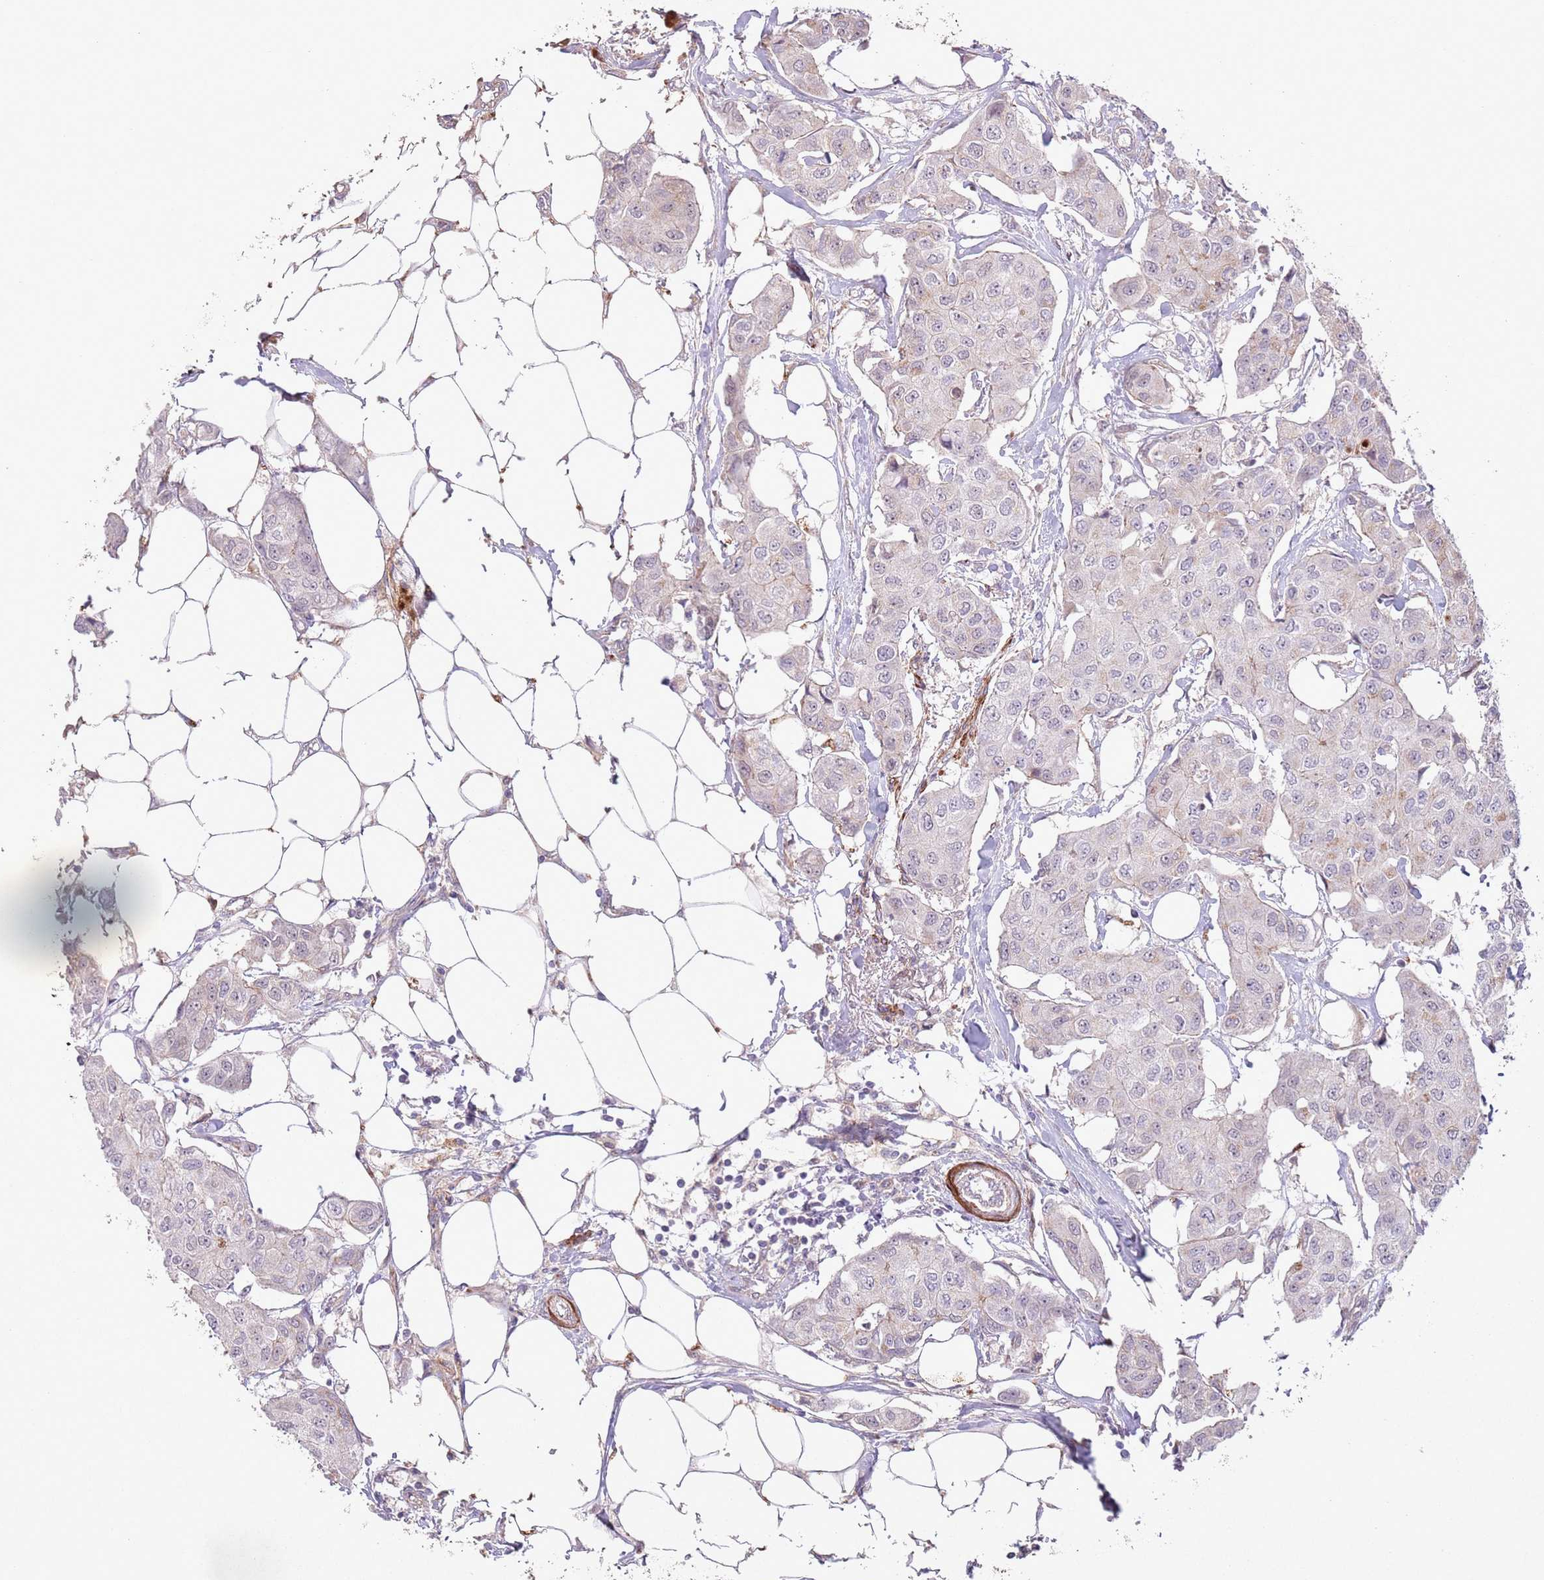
{"staining": {"intensity": "negative", "quantity": "none", "location": "none"}, "tissue": "breast cancer", "cell_type": "Tumor cells", "image_type": "cancer", "snomed": [{"axis": "morphology", "description": "Duct carcinoma"}, {"axis": "topography", "description": "Breast"}, {"axis": "topography", "description": "Lymph node"}], "caption": "DAB immunohistochemical staining of human breast cancer shows no significant positivity in tumor cells. Brightfield microscopy of IHC stained with DAB (3,3'-diaminobenzidine) (brown) and hematoxylin (blue), captured at high magnification.", "gene": "CCNI", "patient": {"sex": "female", "age": 80}}